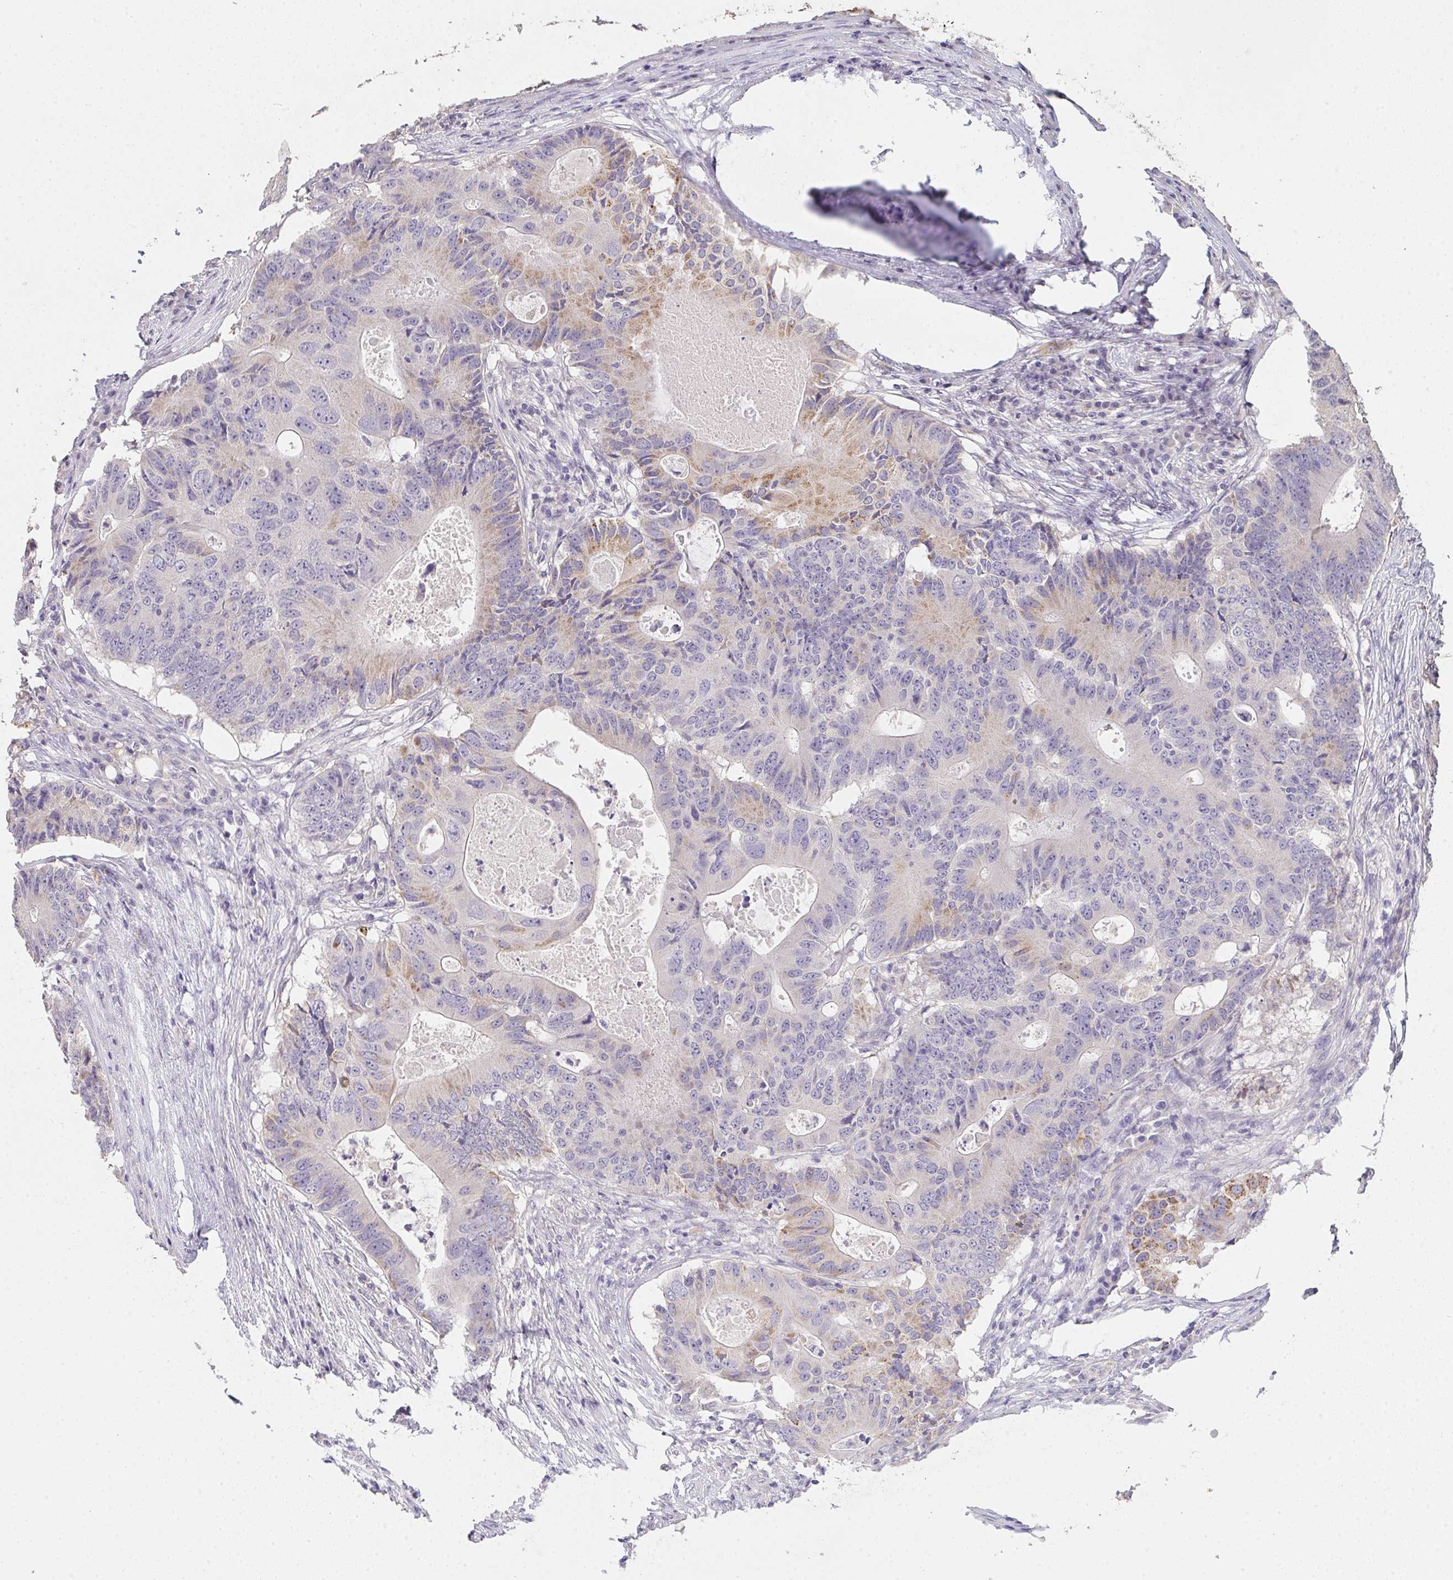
{"staining": {"intensity": "weak", "quantity": "<25%", "location": "cytoplasmic/membranous"}, "tissue": "colorectal cancer", "cell_type": "Tumor cells", "image_type": "cancer", "snomed": [{"axis": "morphology", "description": "Adenocarcinoma, NOS"}, {"axis": "topography", "description": "Colon"}], "caption": "This is an immunohistochemistry (IHC) micrograph of colorectal cancer (adenocarcinoma). There is no expression in tumor cells.", "gene": "TMEM219", "patient": {"sex": "male", "age": 71}}